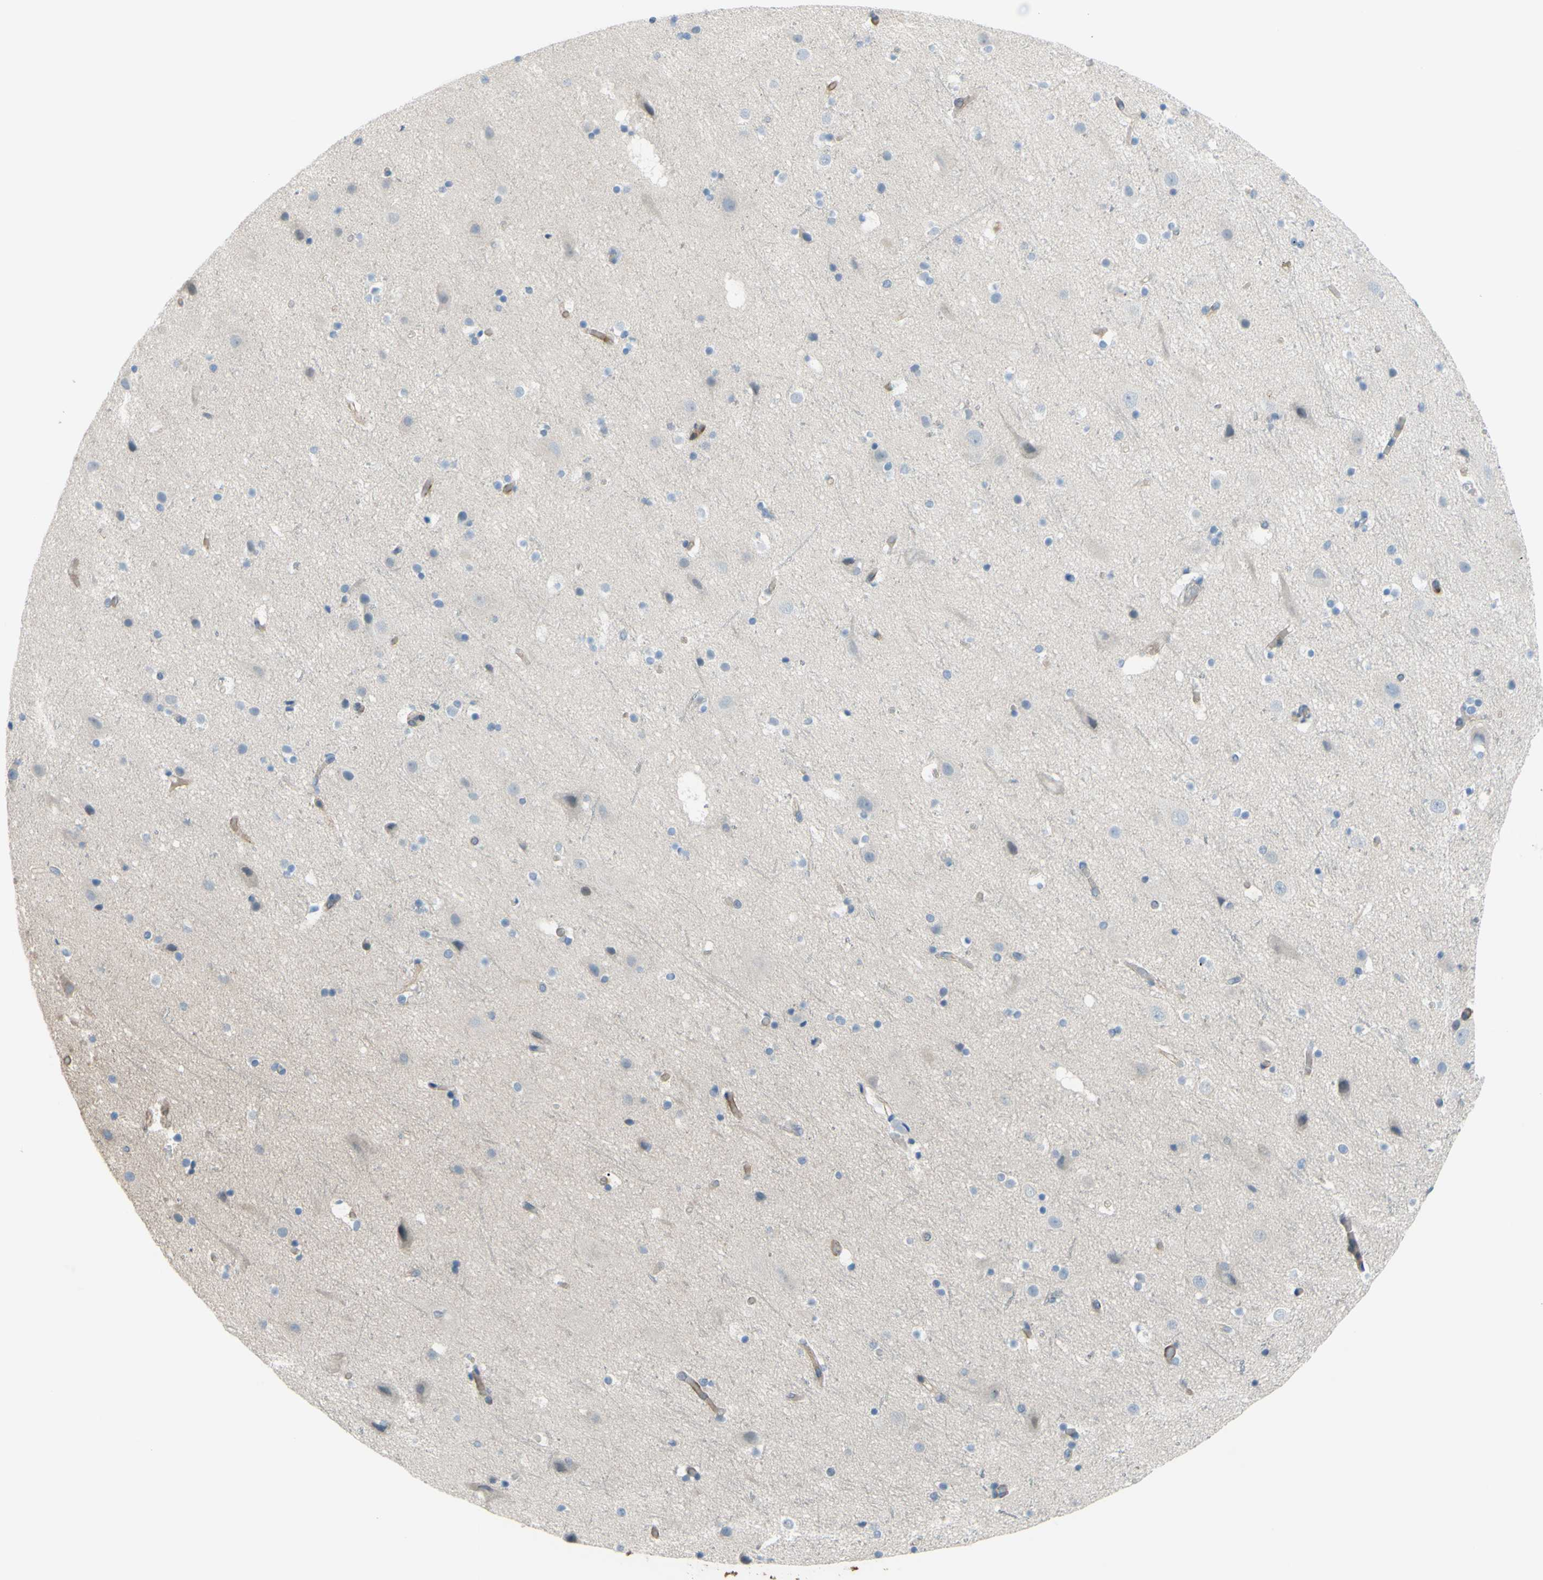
{"staining": {"intensity": "weak", "quantity": ">75%", "location": "cytoplasmic/membranous"}, "tissue": "cerebral cortex", "cell_type": "Endothelial cells", "image_type": "normal", "snomed": [{"axis": "morphology", "description": "Normal tissue, NOS"}, {"axis": "topography", "description": "Cerebral cortex"}], "caption": "Endothelial cells display low levels of weak cytoplasmic/membranous staining in approximately >75% of cells in normal cerebral cortex. (DAB (3,3'-diaminobenzidine) = brown stain, brightfield microscopy at high magnification).", "gene": "PAK2", "patient": {"sex": "male", "age": 45}}